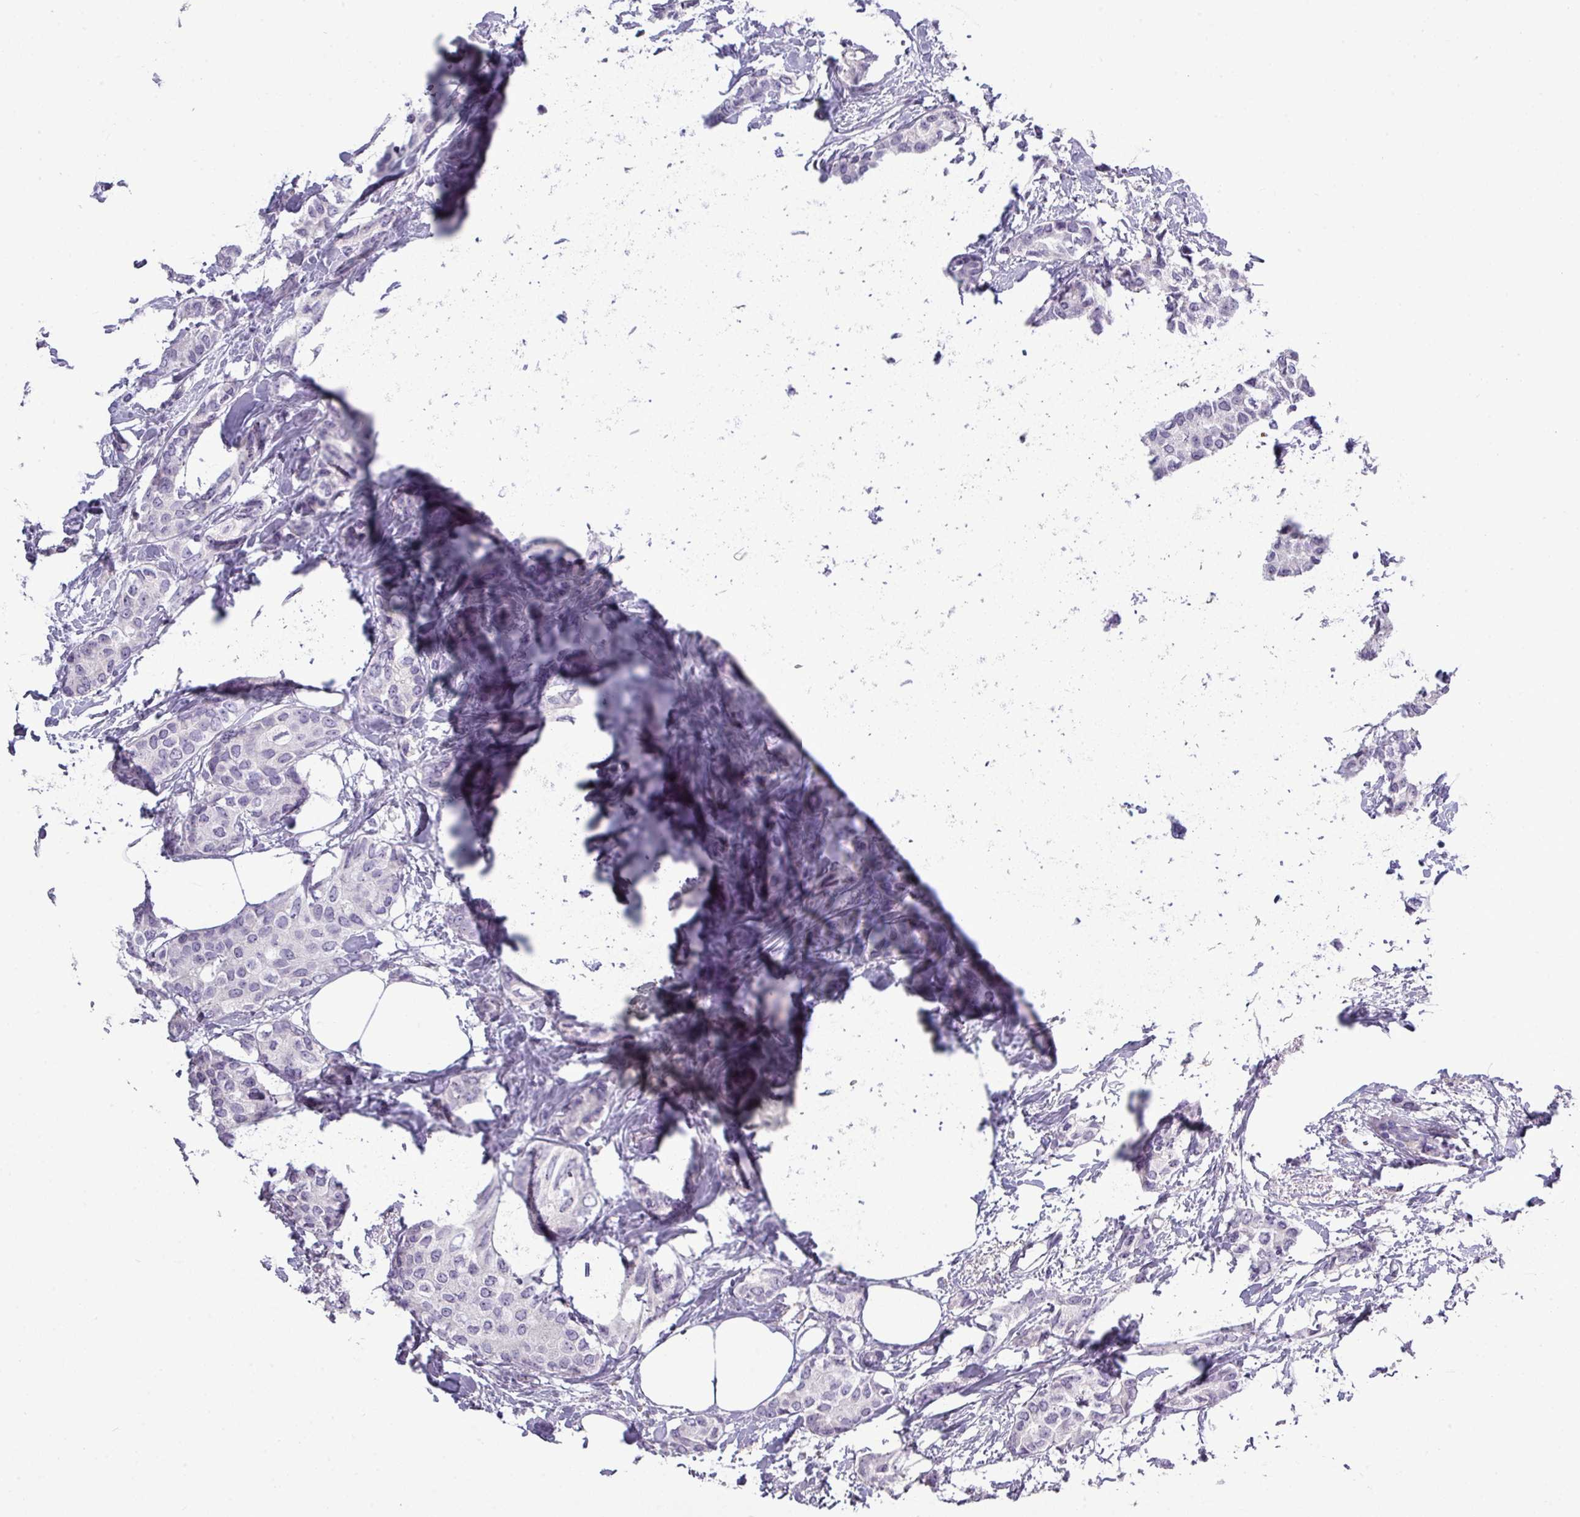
{"staining": {"intensity": "negative", "quantity": "none", "location": "none"}, "tissue": "breast cancer", "cell_type": "Tumor cells", "image_type": "cancer", "snomed": [{"axis": "morphology", "description": "Duct carcinoma"}, {"axis": "topography", "description": "Breast"}], "caption": "The immunohistochemistry micrograph has no significant positivity in tumor cells of invasive ductal carcinoma (breast) tissue.", "gene": "TMEM91", "patient": {"sex": "female", "age": 73}}